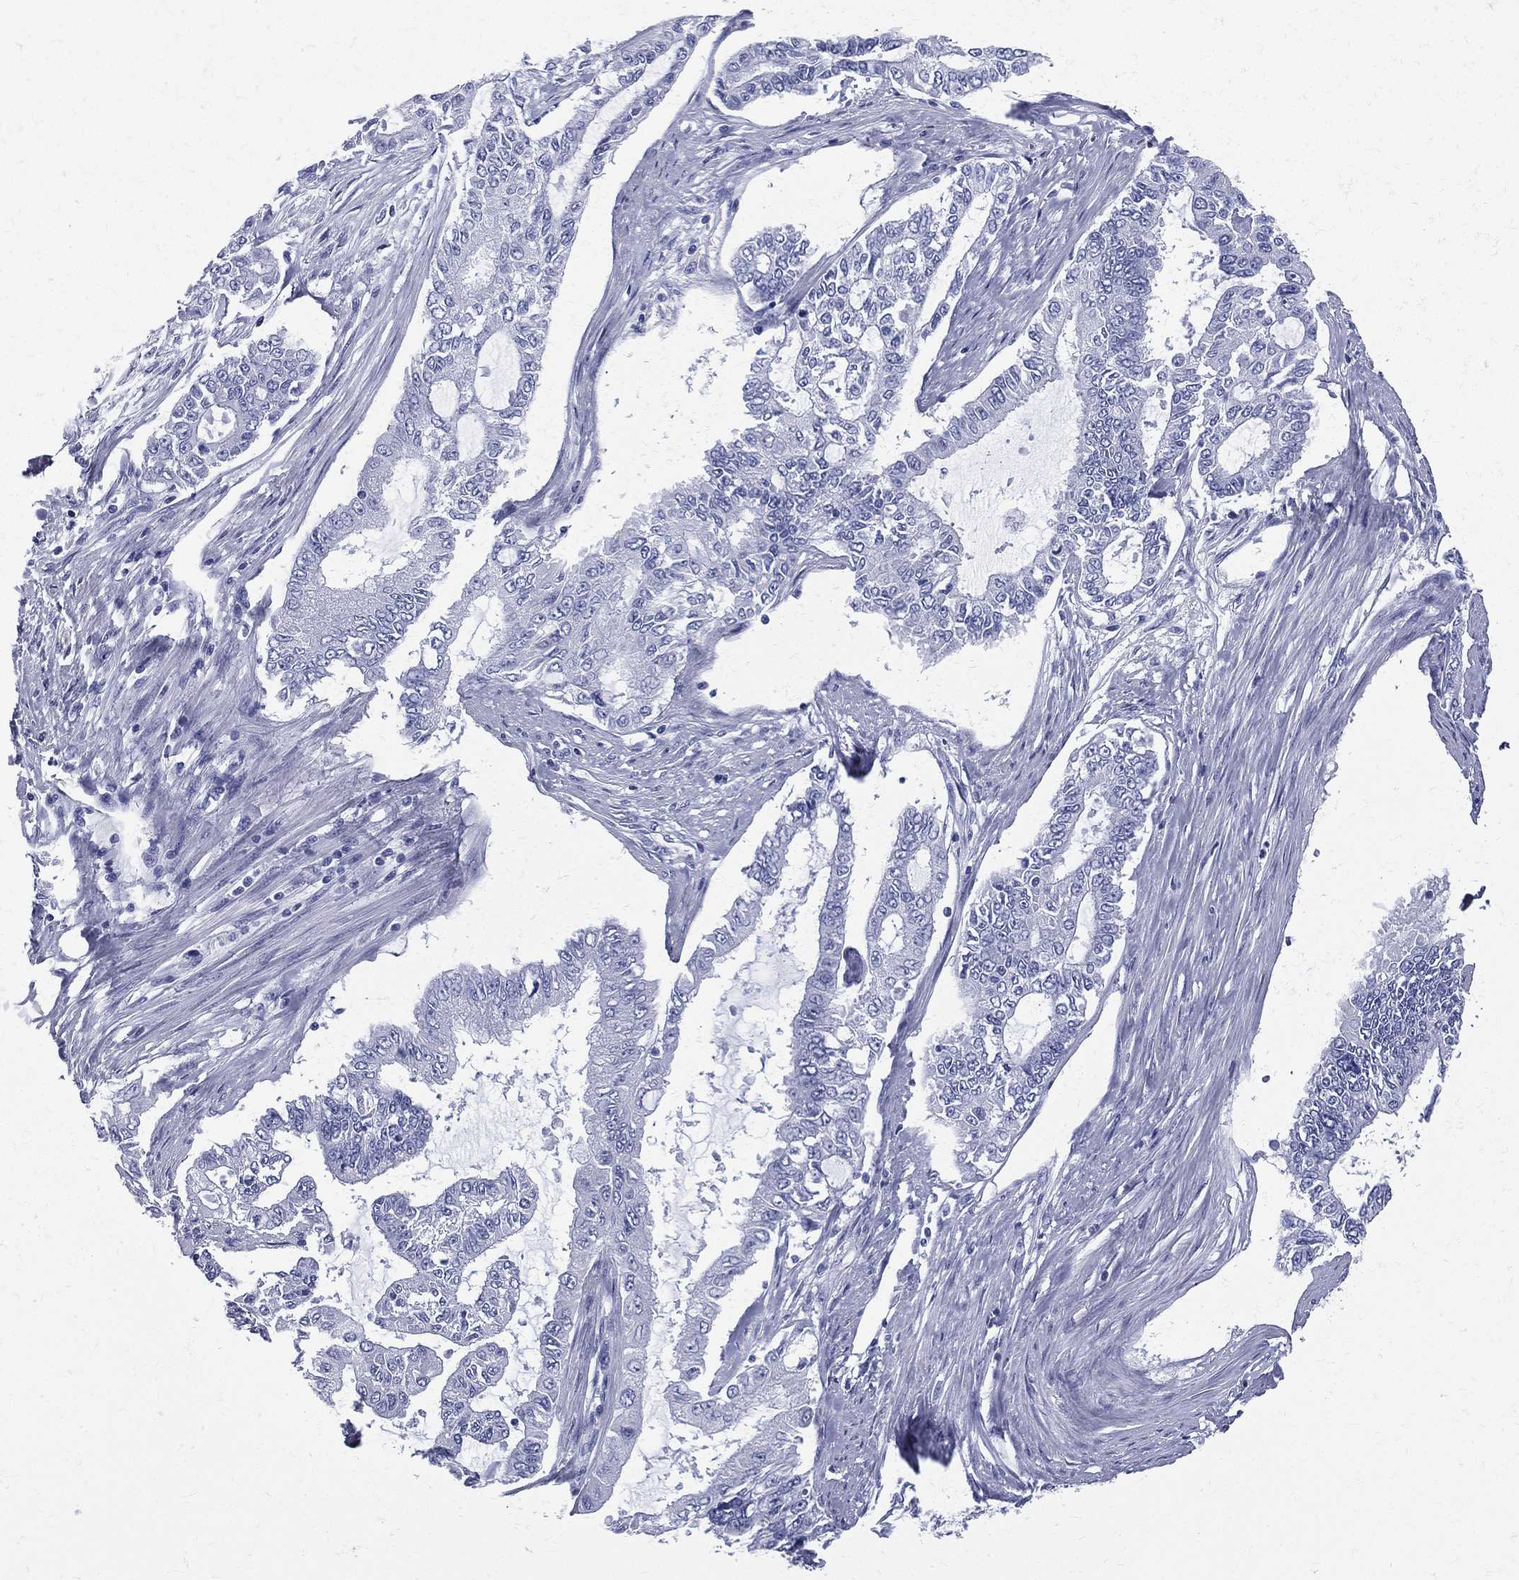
{"staining": {"intensity": "negative", "quantity": "none", "location": "none"}, "tissue": "endometrial cancer", "cell_type": "Tumor cells", "image_type": "cancer", "snomed": [{"axis": "morphology", "description": "Adenocarcinoma, NOS"}, {"axis": "topography", "description": "Uterus"}], "caption": "This is a photomicrograph of immunohistochemistry (IHC) staining of endometrial cancer (adenocarcinoma), which shows no positivity in tumor cells. (DAB (3,3'-diaminobenzidine) IHC with hematoxylin counter stain).", "gene": "ETNPPL", "patient": {"sex": "female", "age": 59}}